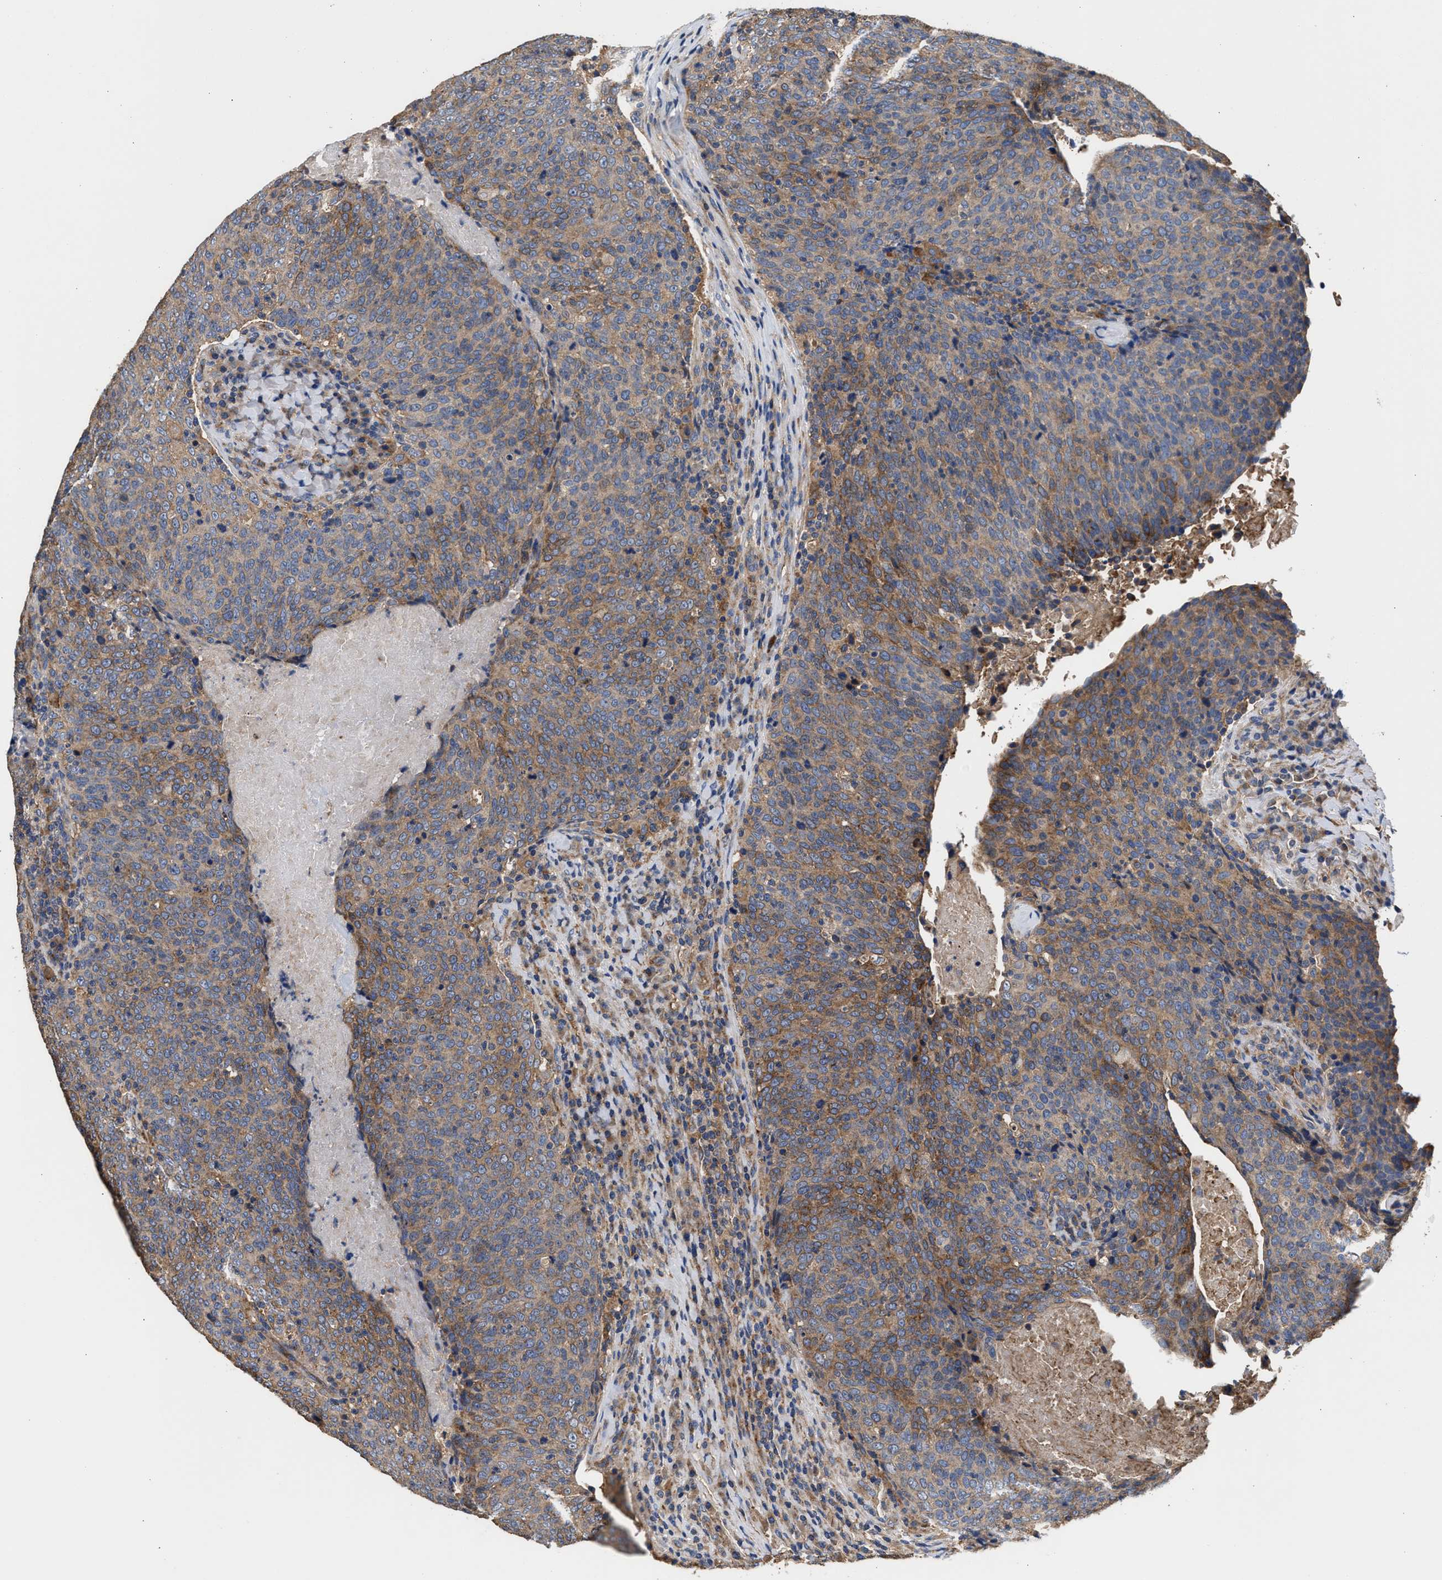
{"staining": {"intensity": "moderate", "quantity": "25%-75%", "location": "cytoplasmic/membranous"}, "tissue": "head and neck cancer", "cell_type": "Tumor cells", "image_type": "cancer", "snomed": [{"axis": "morphology", "description": "Squamous cell carcinoma, NOS"}, {"axis": "morphology", "description": "Squamous cell carcinoma, metastatic, NOS"}, {"axis": "topography", "description": "Lymph node"}, {"axis": "topography", "description": "Head-Neck"}], "caption": "IHC image of human head and neck cancer stained for a protein (brown), which displays medium levels of moderate cytoplasmic/membranous staining in approximately 25%-75% of tumor cells.", "gene": "KLB", "patient": {"sex": "male", "age": 62}}